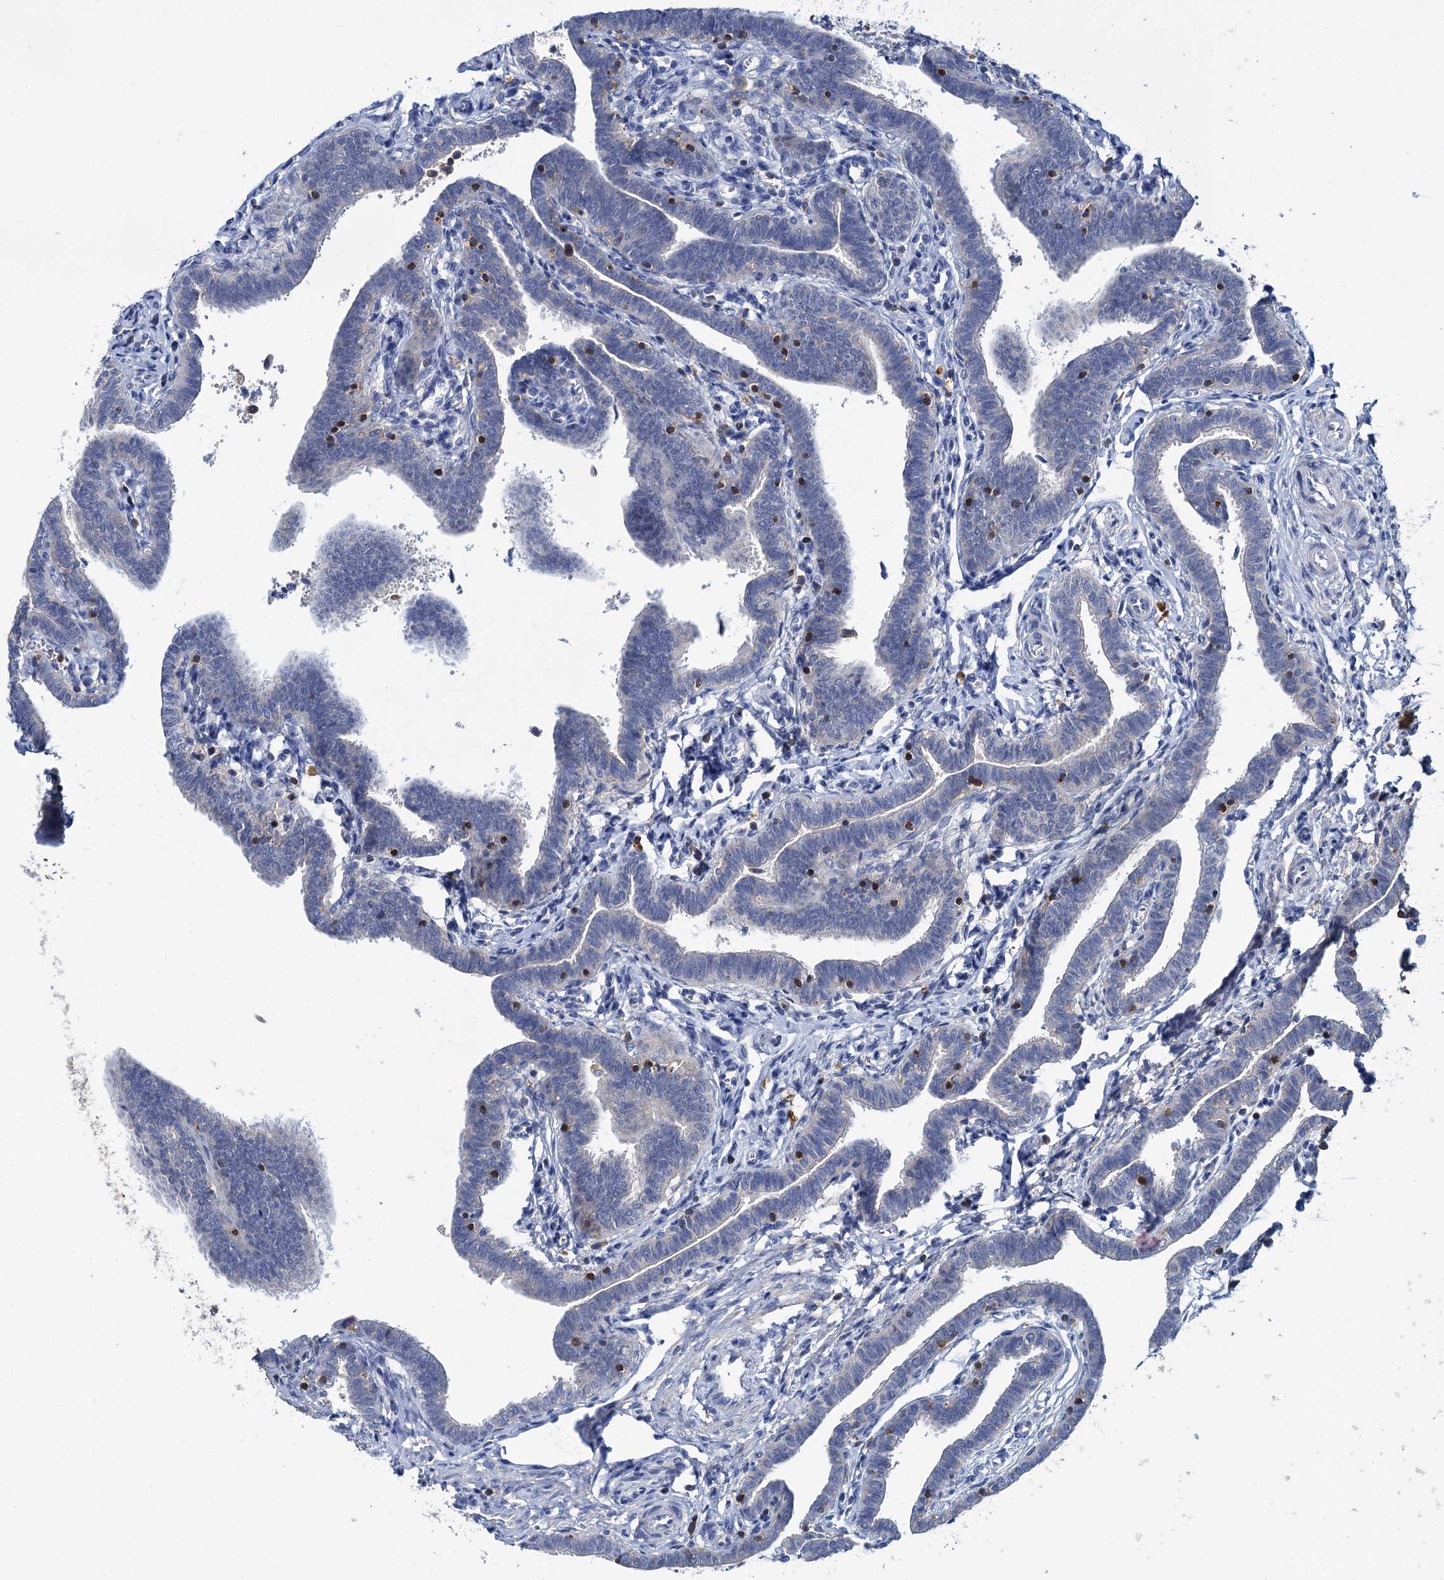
{"staining": {"intensity": "negative", "quantity": "none", "location": "none"}, "tissue": "fallopian tube", "cell_type": "Glandular cells", "image_type": "normal", "snomed": [{"axis": "morphology", "description": "Normal tissue, NOS"}, {"axis": "topography", "description": "Fallopian tube"}], "caption": "Glandular cells show no significant protein positivity in unremarkable fallopian tube.", "gene": "FGFR2", "patient": {"sex": "female", "age": 36}}